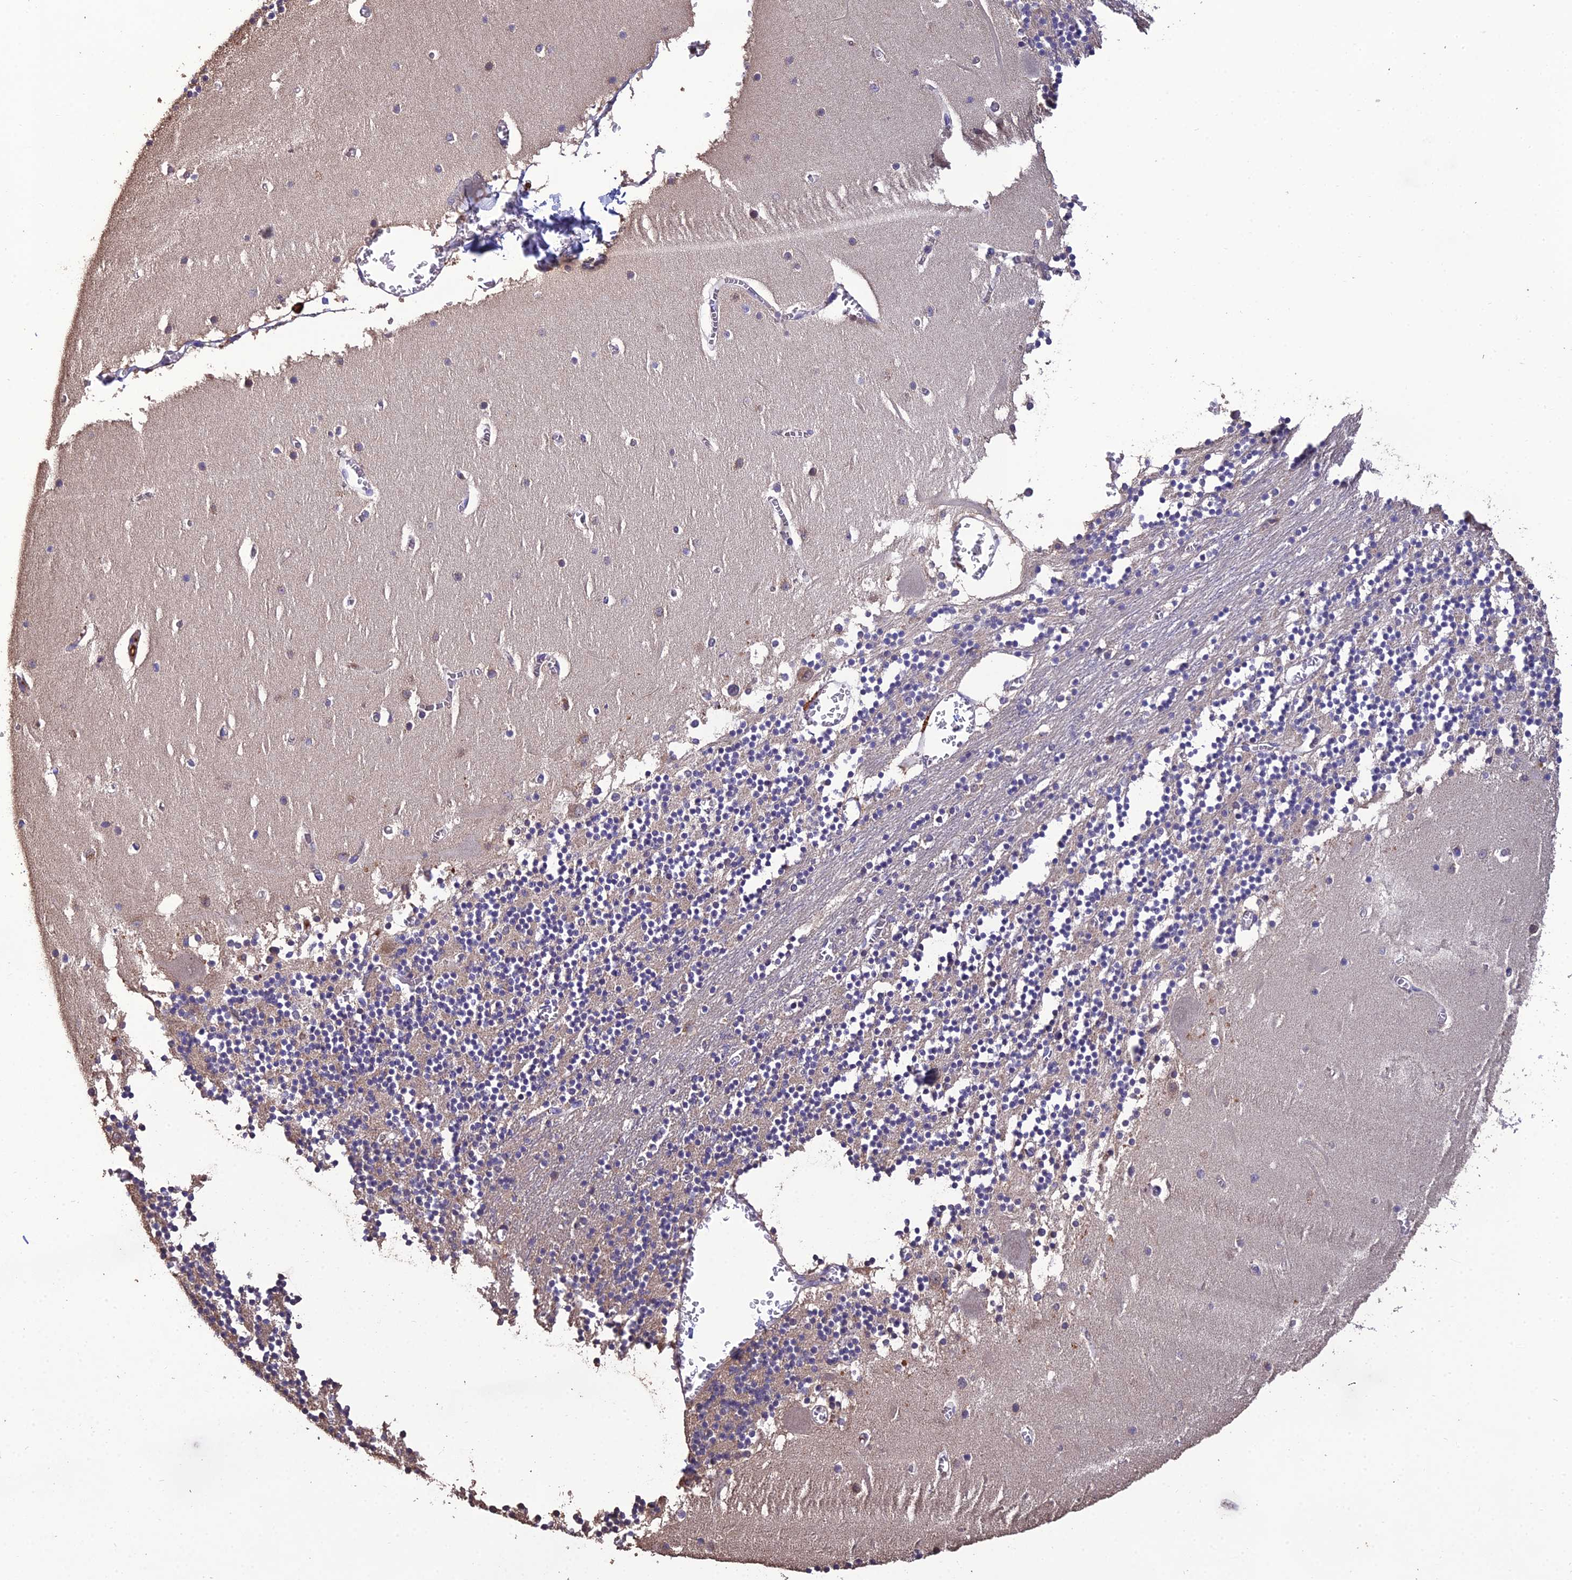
{"staining": {"intensity": "weak", "quantity": "<25%", "location": "cytoplasmic/membranous"}, "tissue": "cerebellum", "cell_type": "Cells in granular layer", "image_type": "normal", "snomed": [{"axis": "morphology", "description": "Normal tissue, NOS"}, {"axis": "topography", "description": "Cerebellum"}], "caption": "Protein analysis of benign cerebellum shows no significant positivity in cells in granular layer.", "gene": "MIOS", "patient": {"sex": "female", "age": 28}}